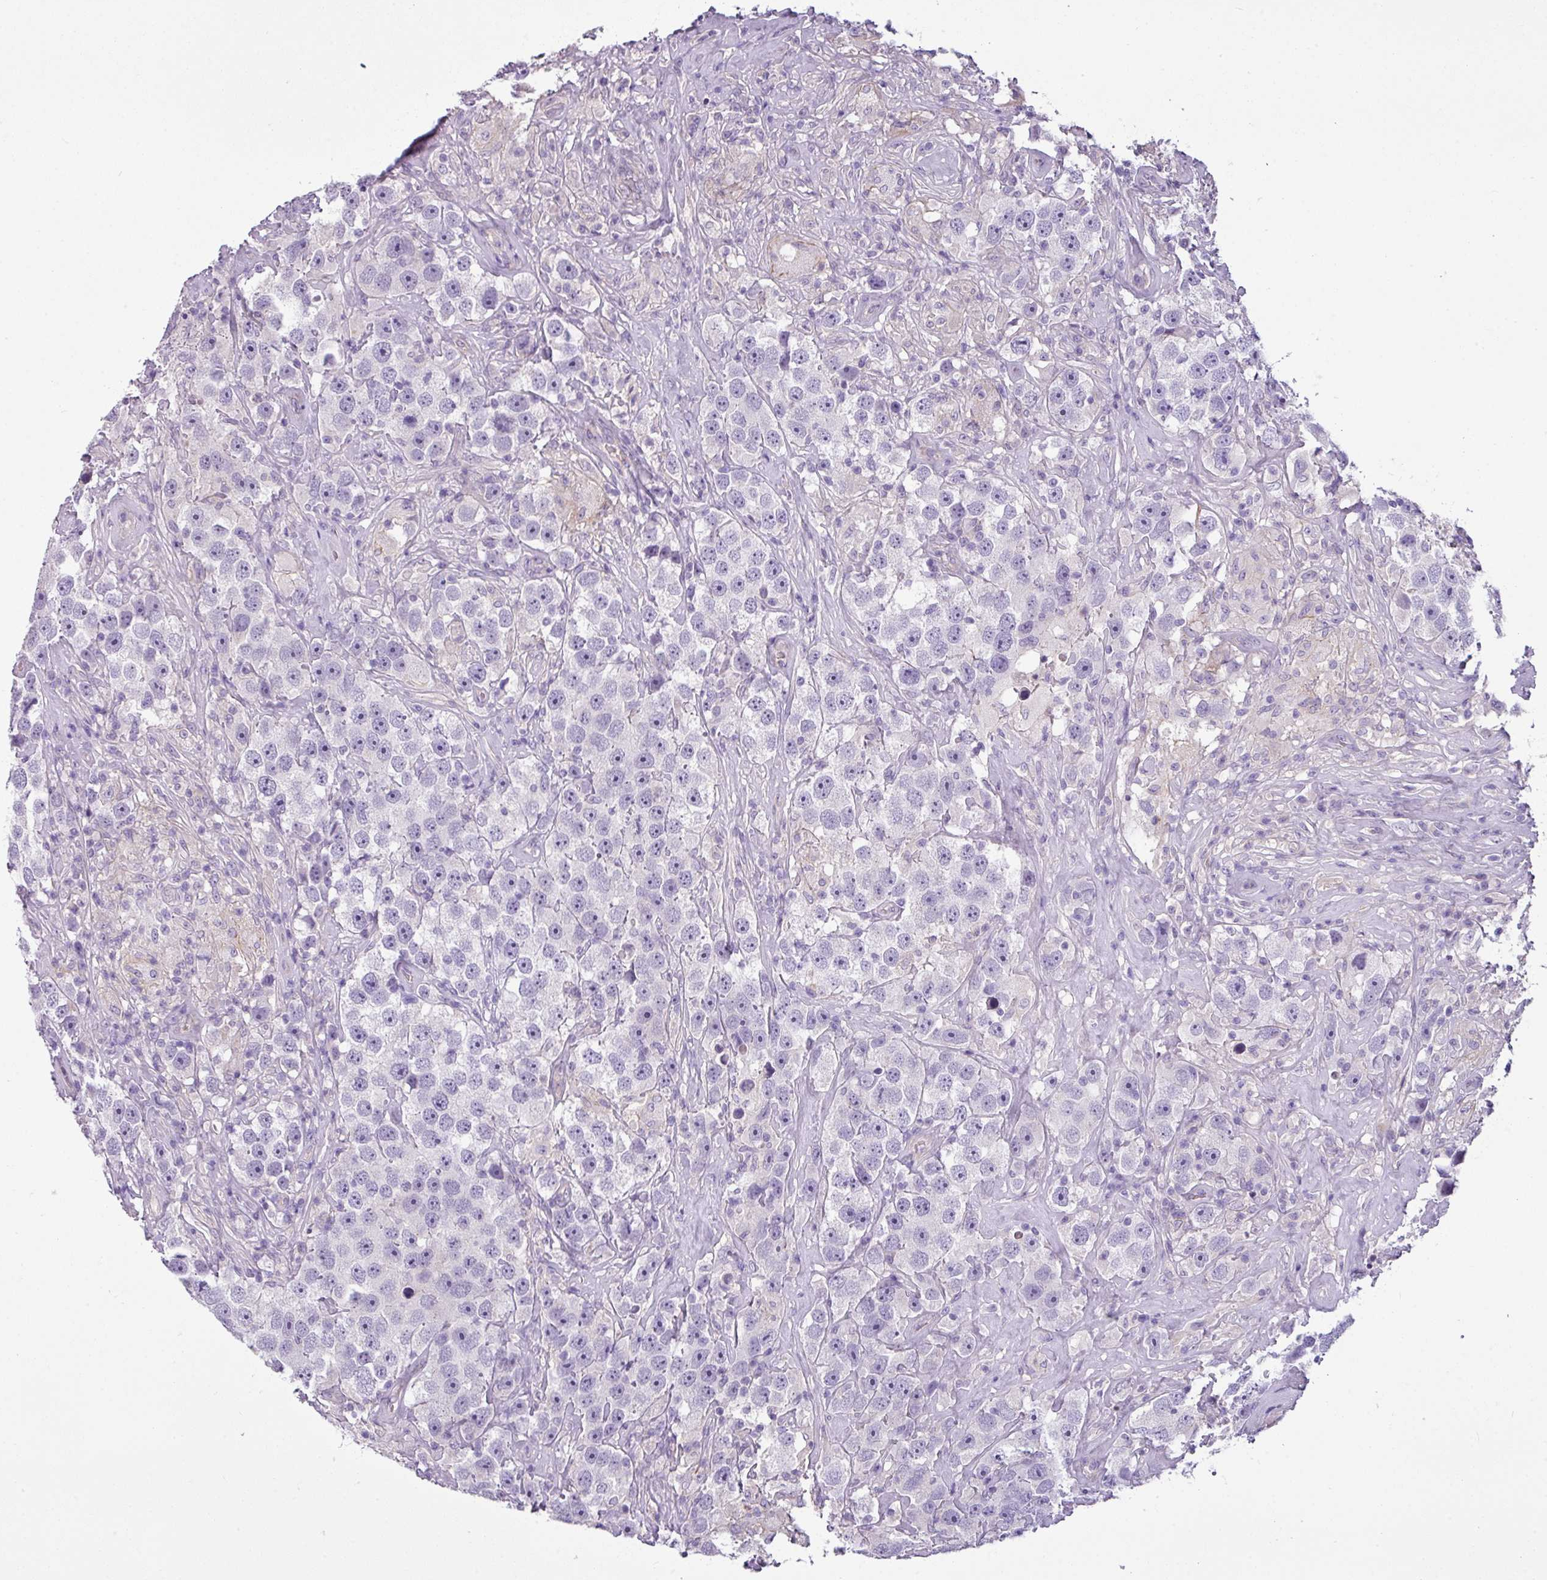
{"staining": {"intensity": "negative", "quantity": "none", "location": "none"}, "tissue": "testis cancer", "cell_type": "Tumor cells", "image_type": "cancer", "snomed": [{"axis": "morphology", "description": "Seminoma, NOS"}, {"axis": "topography", "description": "Testis"}], "caption": "The immunohistochemistry (IHC) micrograph has no significant staining in tumor cells of seminoma (testis) tissue.", "gene": "TMEM178B", "patient": {"sex": "male", "age": 49}}